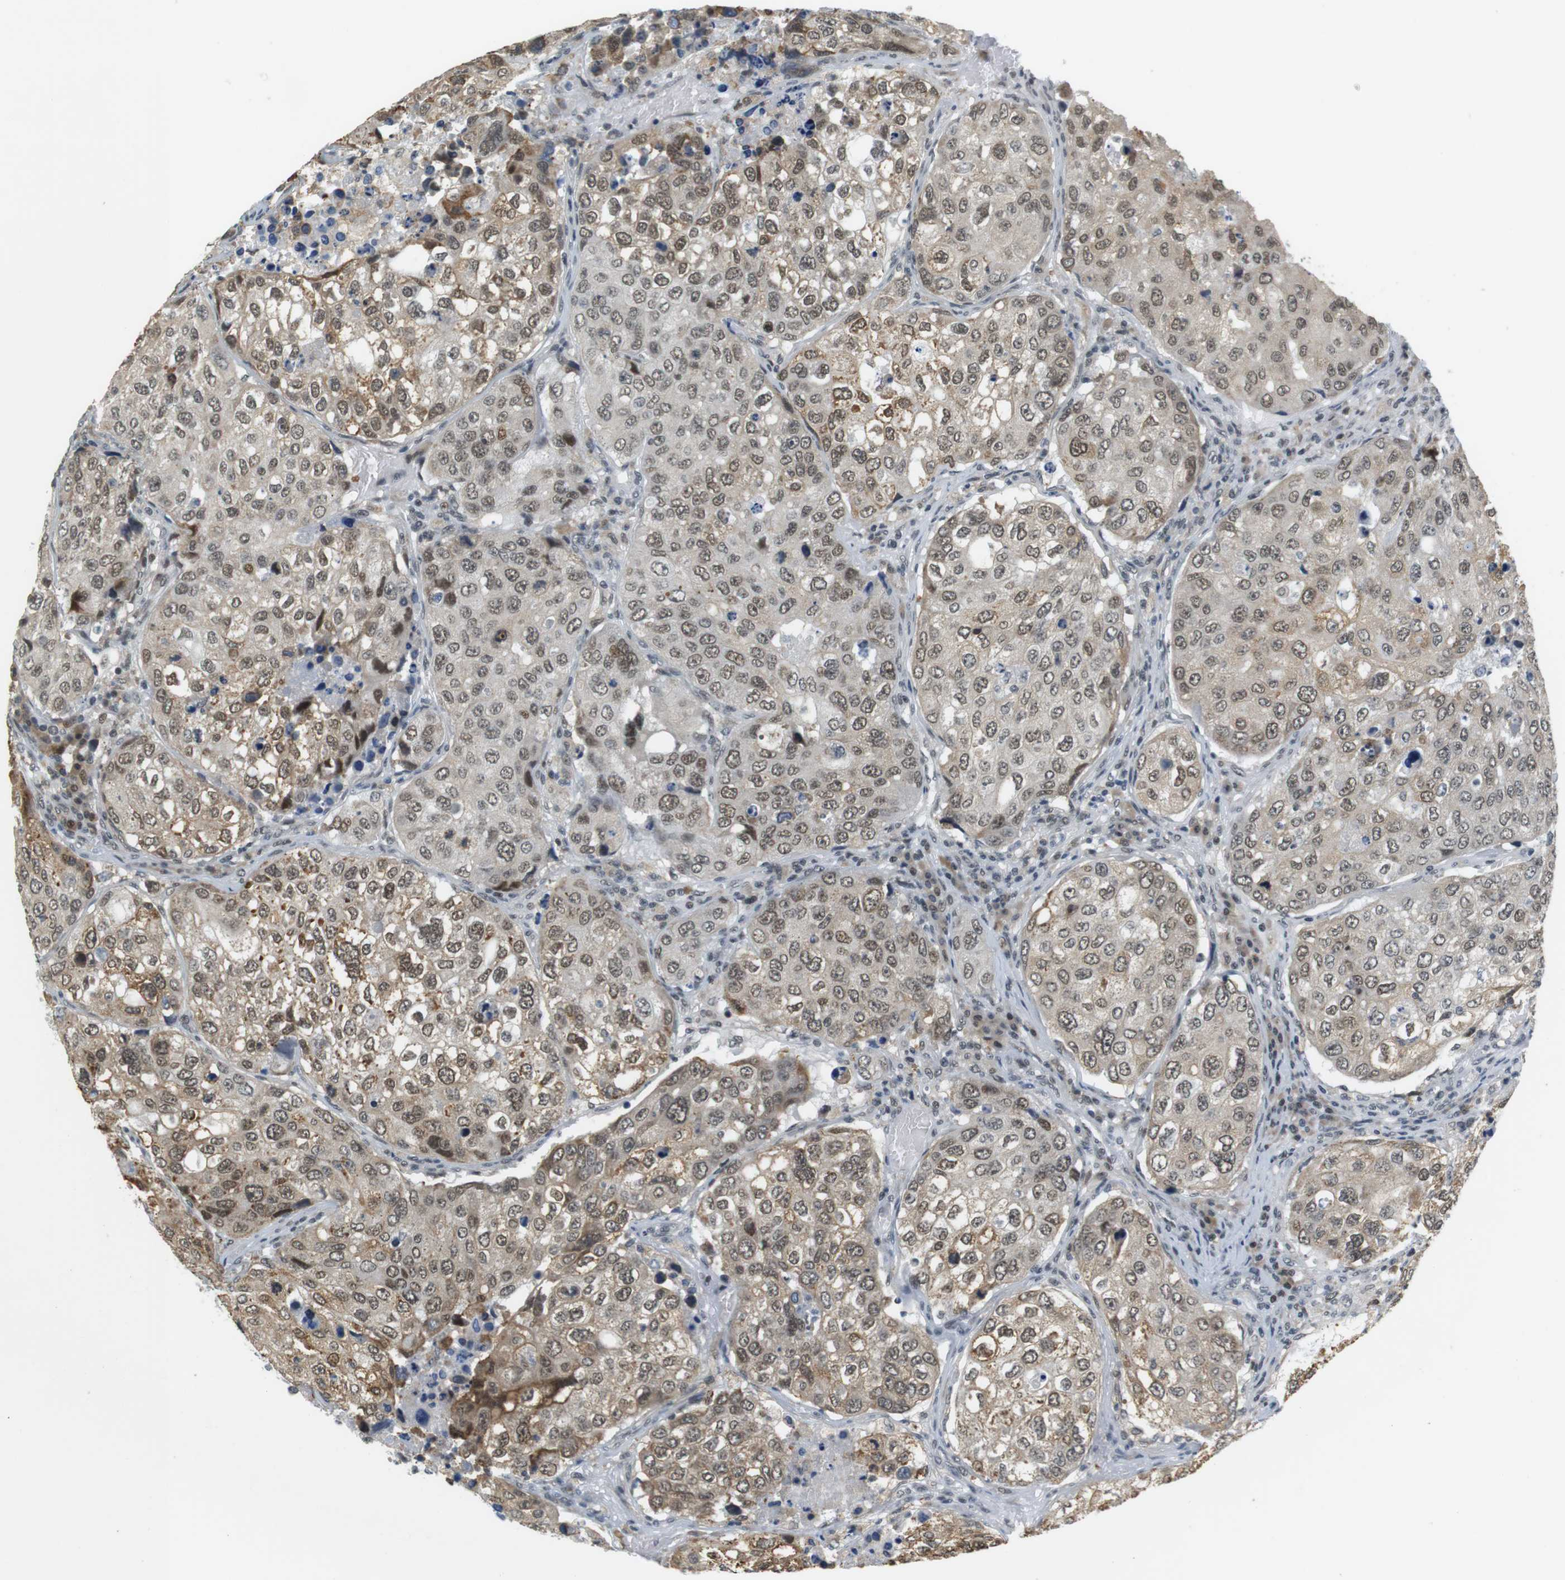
{"staining": {"intensity": "moderate", "quantity": ">75%", "location": "nuclear"}, "tissue": "urothelial cancer", "cell_type": "Tumor cells", "image_type": "cancer", "snomed": [{"axis": "morphology", "description": "Urothelial carcinoma, High grade"}, {"axis": "topography", "description": "Lymph node"}, {"axis": "topography", "description": "Urinary bladder"}], "caption": "Immunohistochemistry (DAB) staining of urothelial carcinoma (high-grade) demonstrates moderate nuclear protein staining in about >75% of tumor cells. The protein of interest is stained brown, and the nuclei are stained in blue (DAB (3,3'-diaminobenzidine) IHC with brightfield microscopy, high magnification).", "gene": "RNF38", "patient": {"sex": "male", "age": 51}}